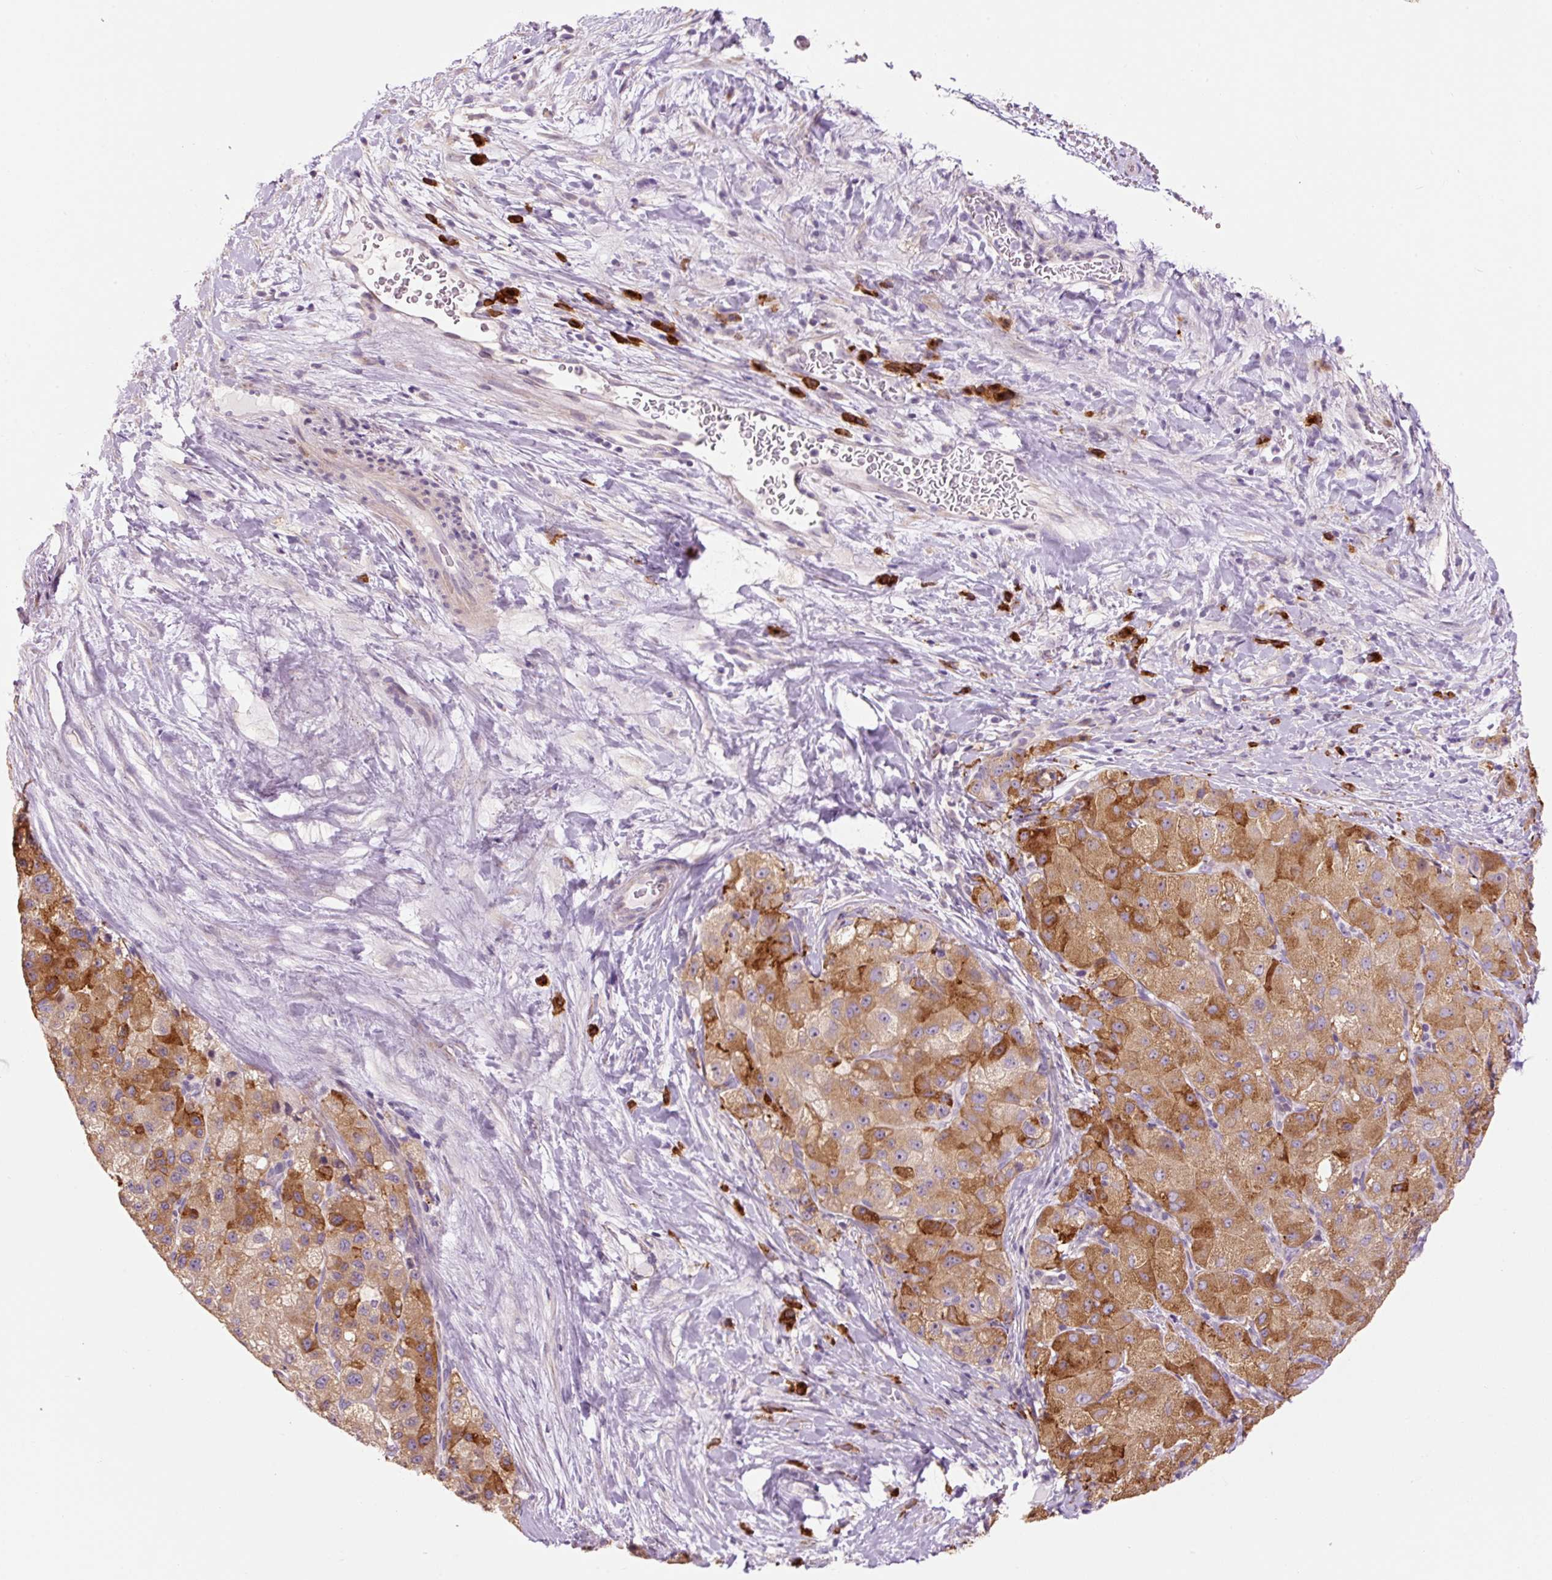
{"staining": {"intensity": "moderate", "quantity": ">75%", "location": "cytoplasmic/membranous"}, "tissue": "liver cancer", "cell_type": "Tumor cells", "image_type": "cancer", "snomed": [{"axis": "morphology", "description": "Carcinoma, Hepatocellular, NOS"}, {"axis": "topography", "description": "Liver"}], "caption": "DAB (3,3'-diaminobenzidine) immunohistochemical staining of liver cancer (hepatocellular carcinoma) demonstrates moderate cytoplasmic/membranous protein expression in approximately >75% of tumor cells.", "gene": "HAX1", "patient": {"sex": "male", "age": 80}}